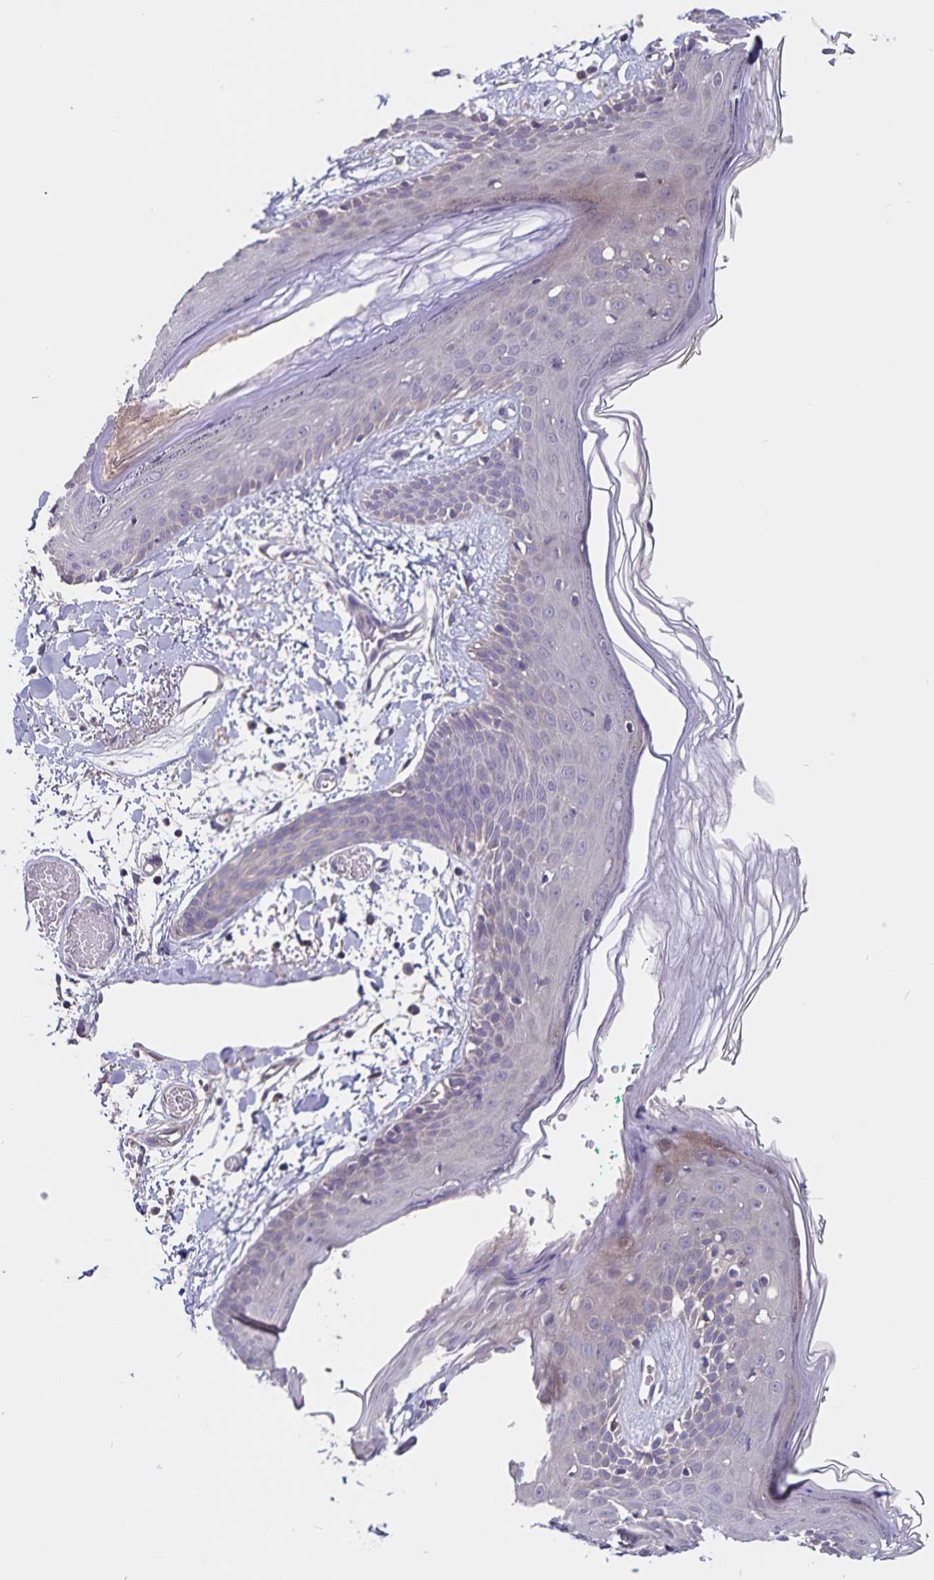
{"staining": {"intensity": "weak", "quantity": "<25%", "location": "cytoplasmic/membranous"}, "tissue": "skin", "cell_type": "Fibroblasts", "image_type": "normal", "snomed": [{"axis": "morphology", "description": "Normal tissue, NOS"}, {"axis": "topography", "description": "Skin"}], "caption": "Immunohistochemistry micrograph of normal skin stained for a protein (brown), which reveals no expression in fibroblasts. Brightfield microscopy of immunohistochemistry (IHC) stained with DAB (3,3'-diaminobenzidine) (brown) and hematoxylin (blue), captured at high magnification.", "gene": "FBXL16", "patient": {"sex": "male", "age": 79}}